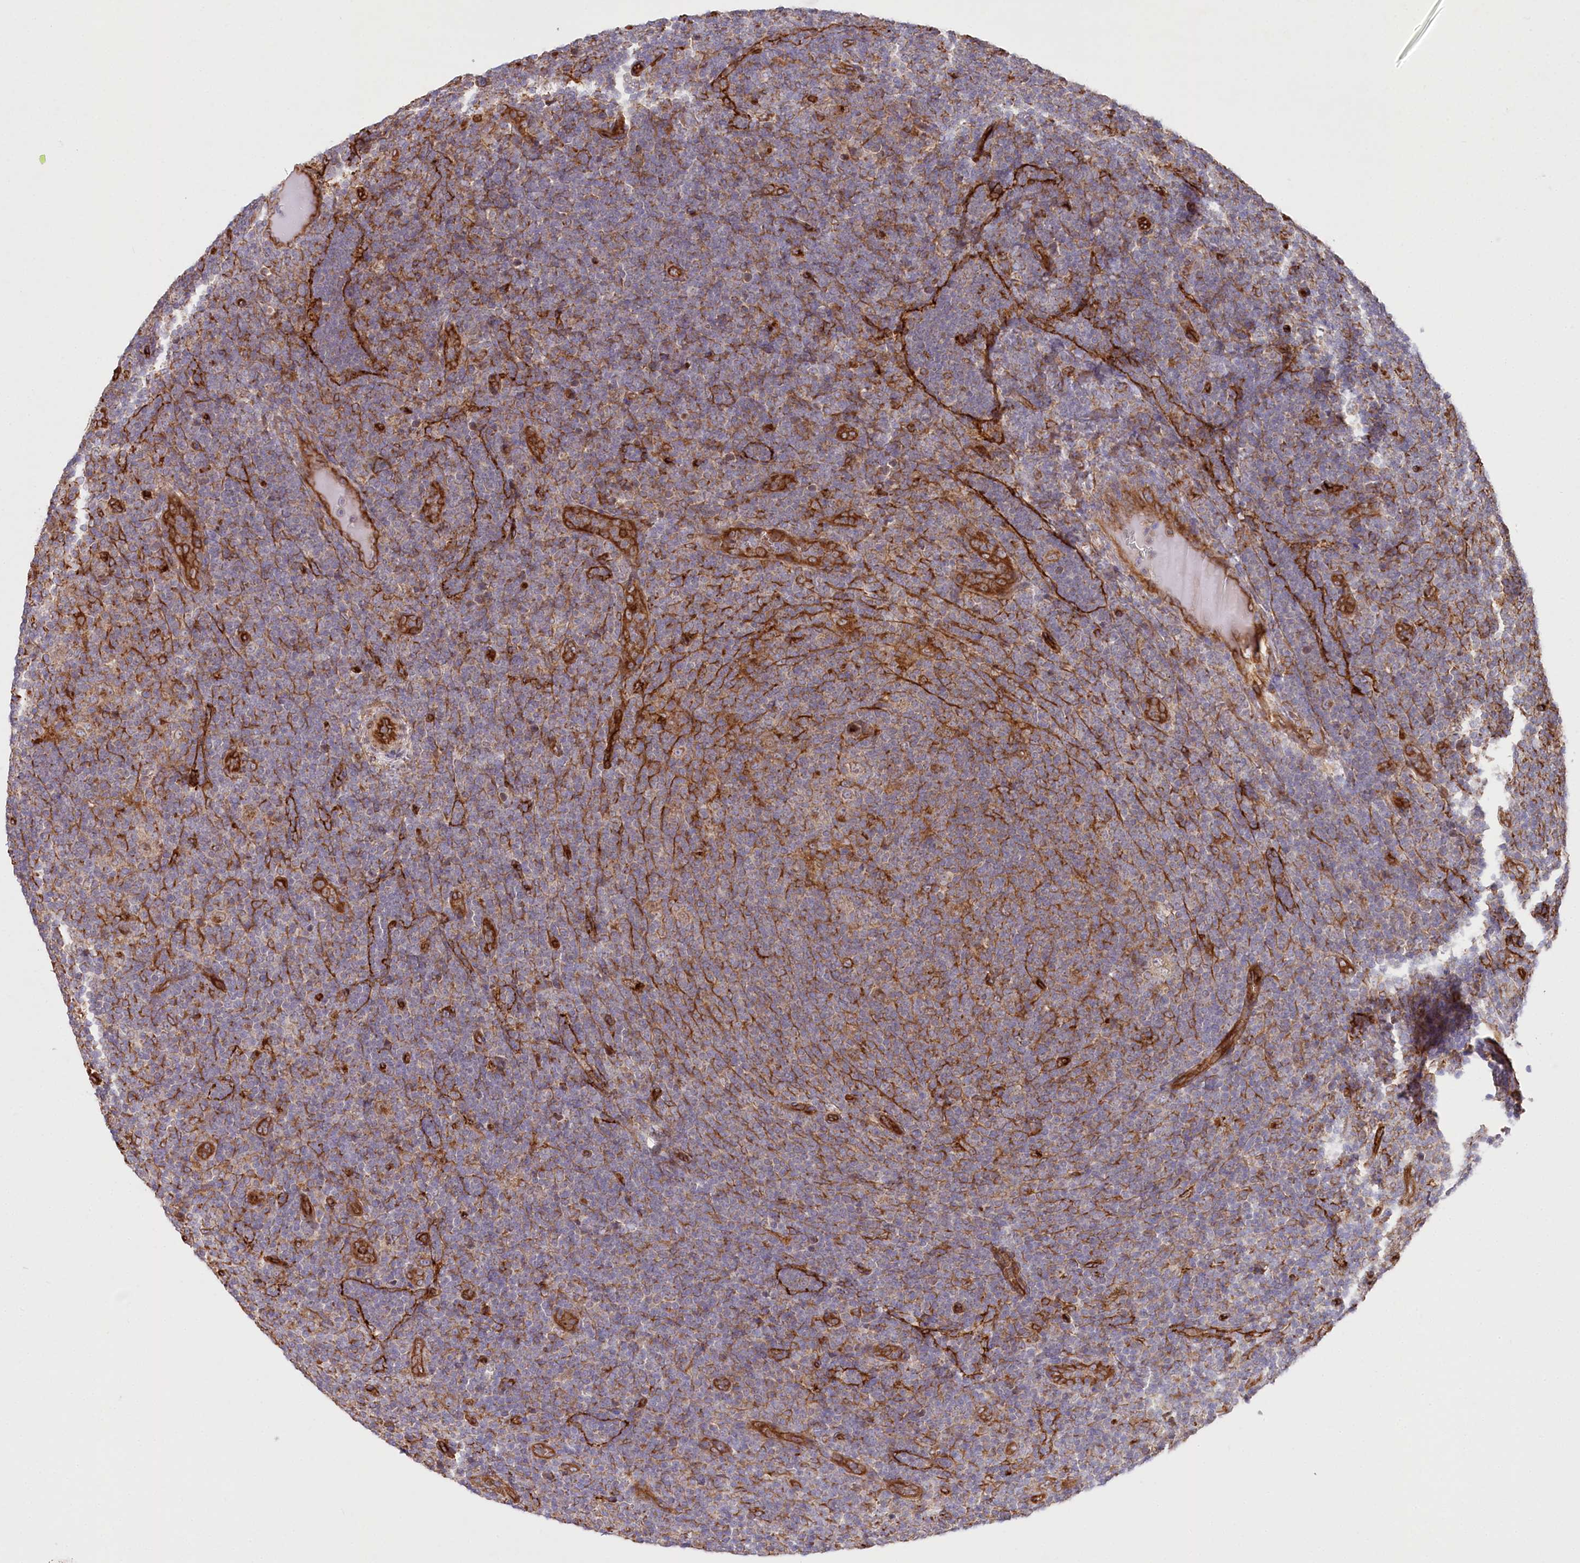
{"staining": {"intensity": "negative", "quantity": "none", "location": "none"}, "tissue": "lymphoma", "cell_type": "Tumor cells", "image_type": "cancer", "snomed": [{"axis": "morphology", "description": "Hodgkin's disease, NOS"}, {"axis": "topography", "description": "Lymph node"}], "caption": "Hodgkin's disease was stained to show a protein in brown. There is no significant staining in tumor cells.", "gene": "MTPAP", "patient": {"sex": "female", "age": 57}}